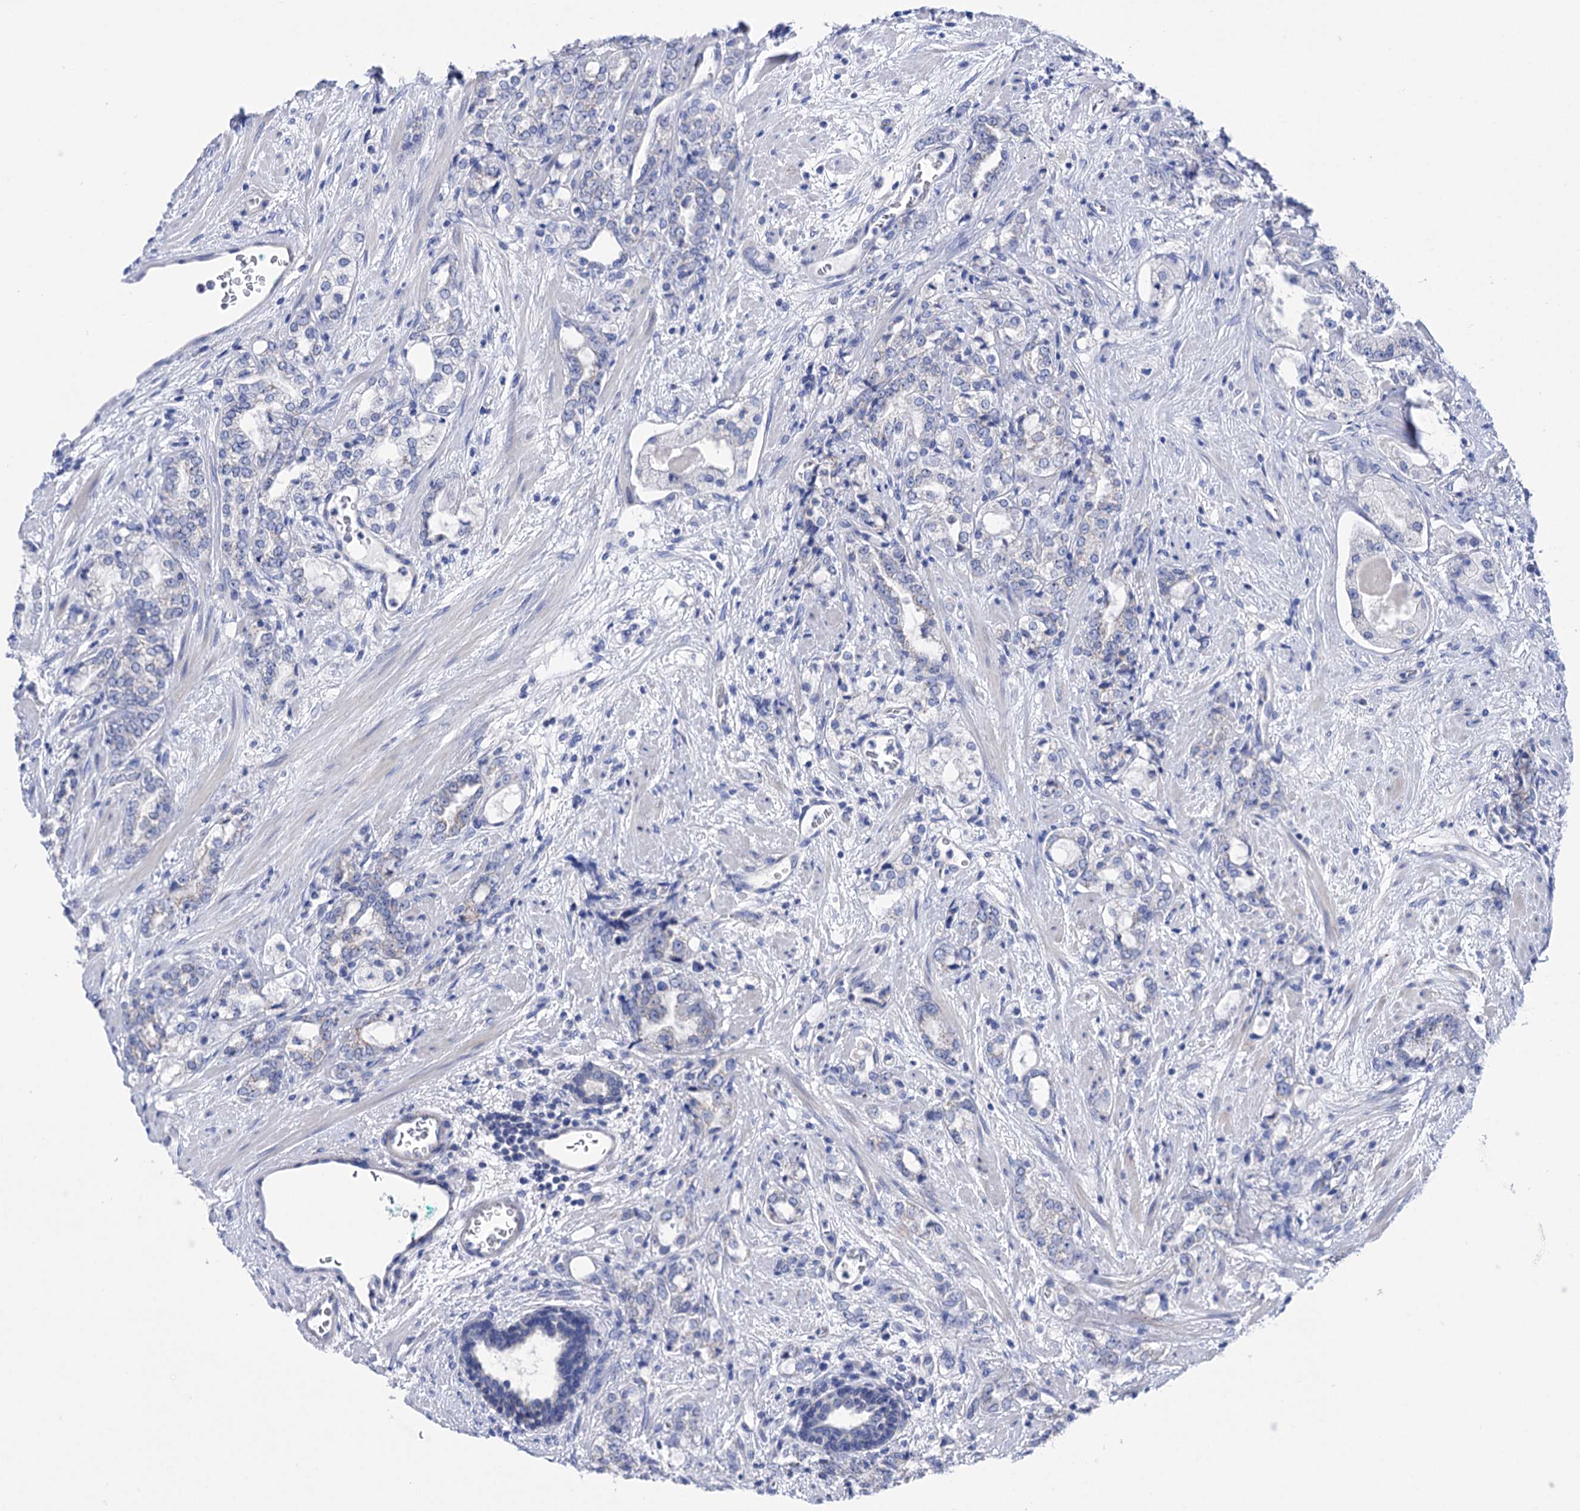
{"staining": {"intensity": "negative", "quantity": "none", "location": "none"}, "tissue": "prostate cancer", "cell_type": "Tumor cells", "image_type": "cancer", "snomed": [{"axis": "morphology", "description": "Adenocarcinoma, High grade"}, {"axis": "topography", "description": "Prostate"}], "caption": "This is an immunohistochemistry (IHC) photomicrograph of prostate cancer (adenocarcinoma (high-grade)). There is no expression in tumor cells.", "gene": "YARS2", "patient": {"sex": "male", "age": 64}}